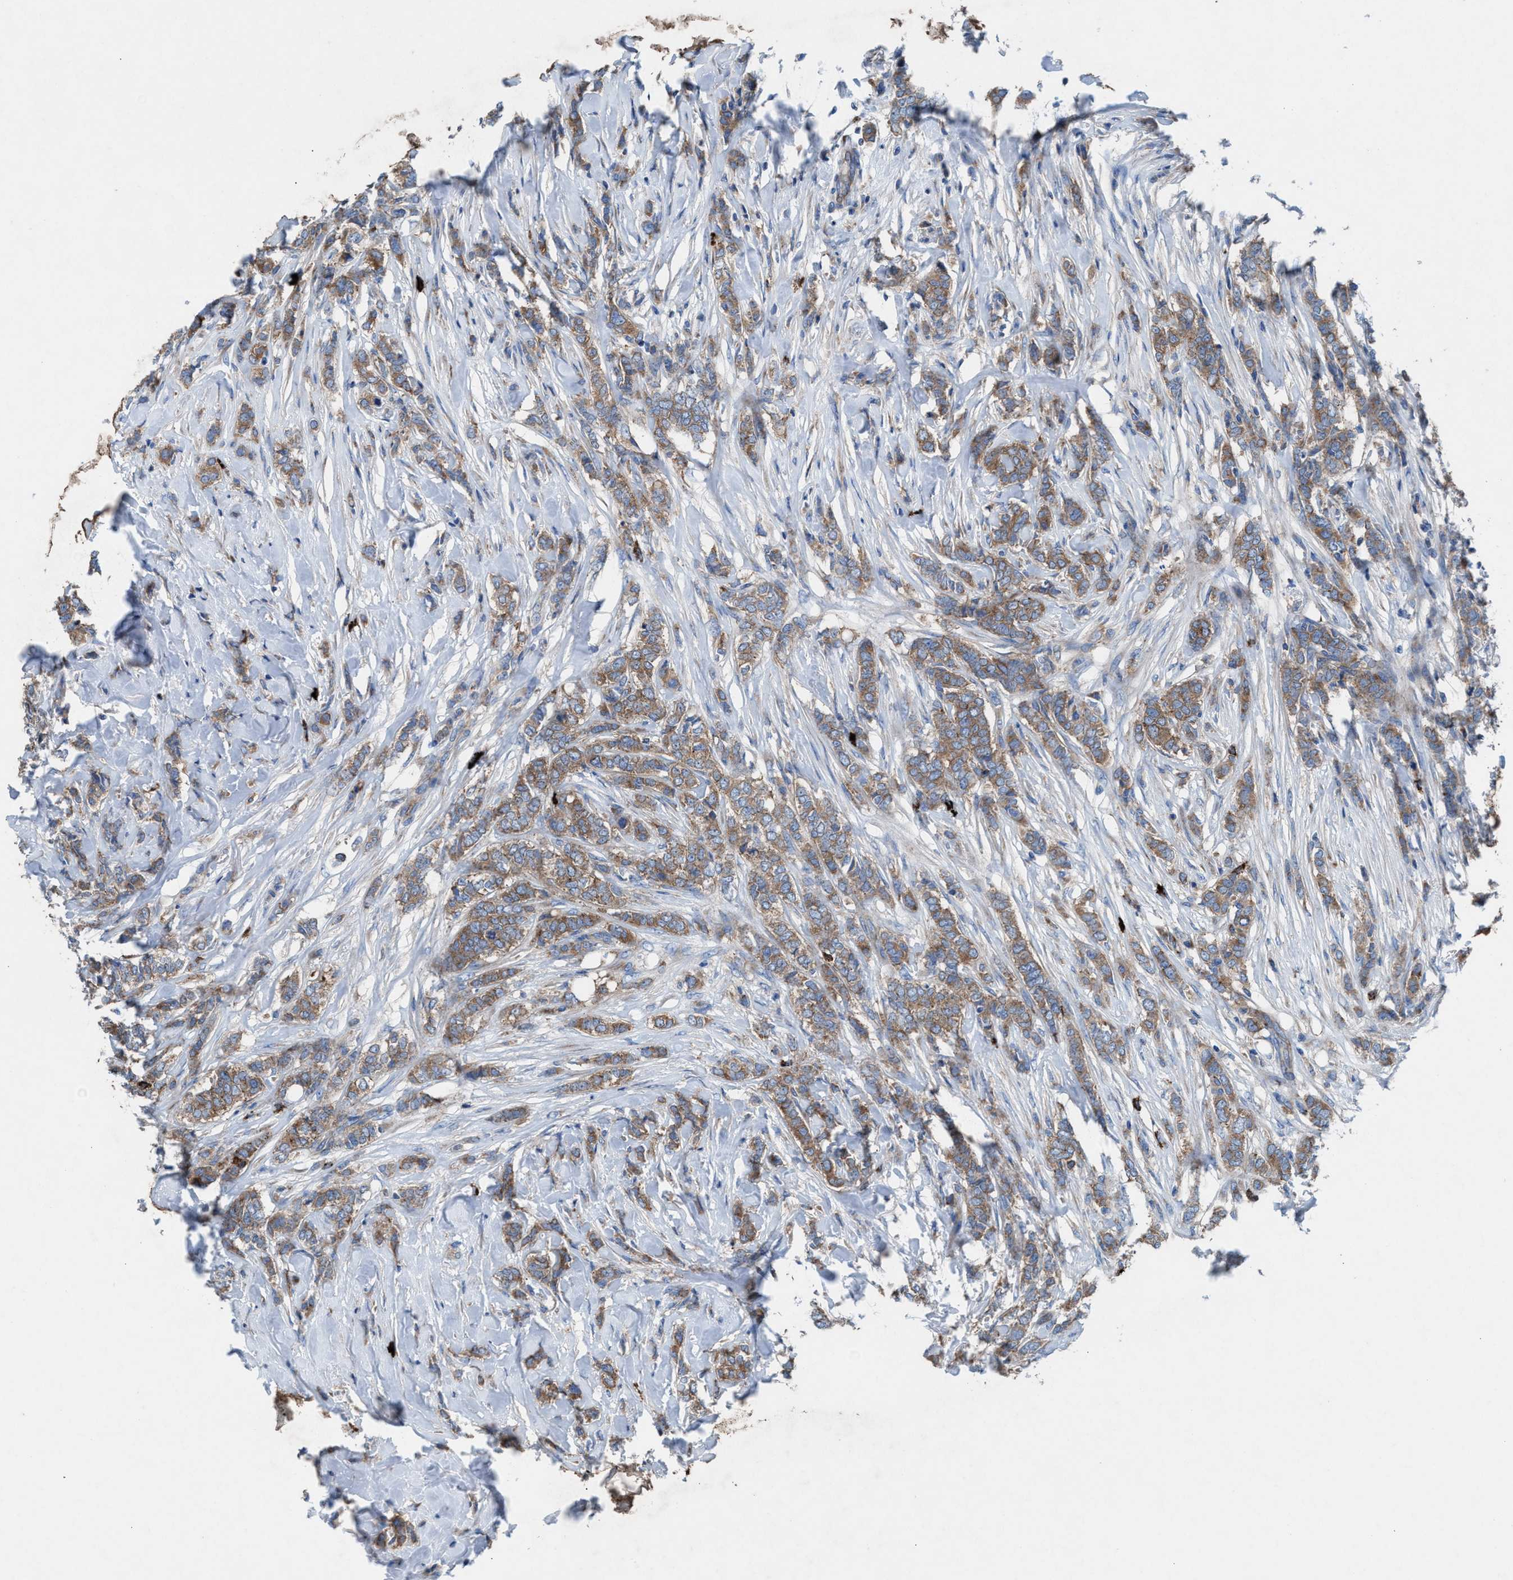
{"staining": {"intensity": "moderate", "quantity": ">75%", "location": "cytoplasmic/membranous"}, "tissue": "breast cancer", "cell_type": "Tumor cells", "image_type": "cancer", "snomed": [{"axis": "morphology", "description": "Lobular carcinoma"}, {"axis": "topography", "description": "Skin"}, {"axis": "topography", "description": "Breast"}], "caption": "This is an image of immunohistochemistry (IHC) staining of lobular carcinoma (breast), which shows moderate positivity in the cytoplasmic/membranous of tumor cells.", "gene": "NYAP1", "patient": {"sex": "female", "age": 46}}